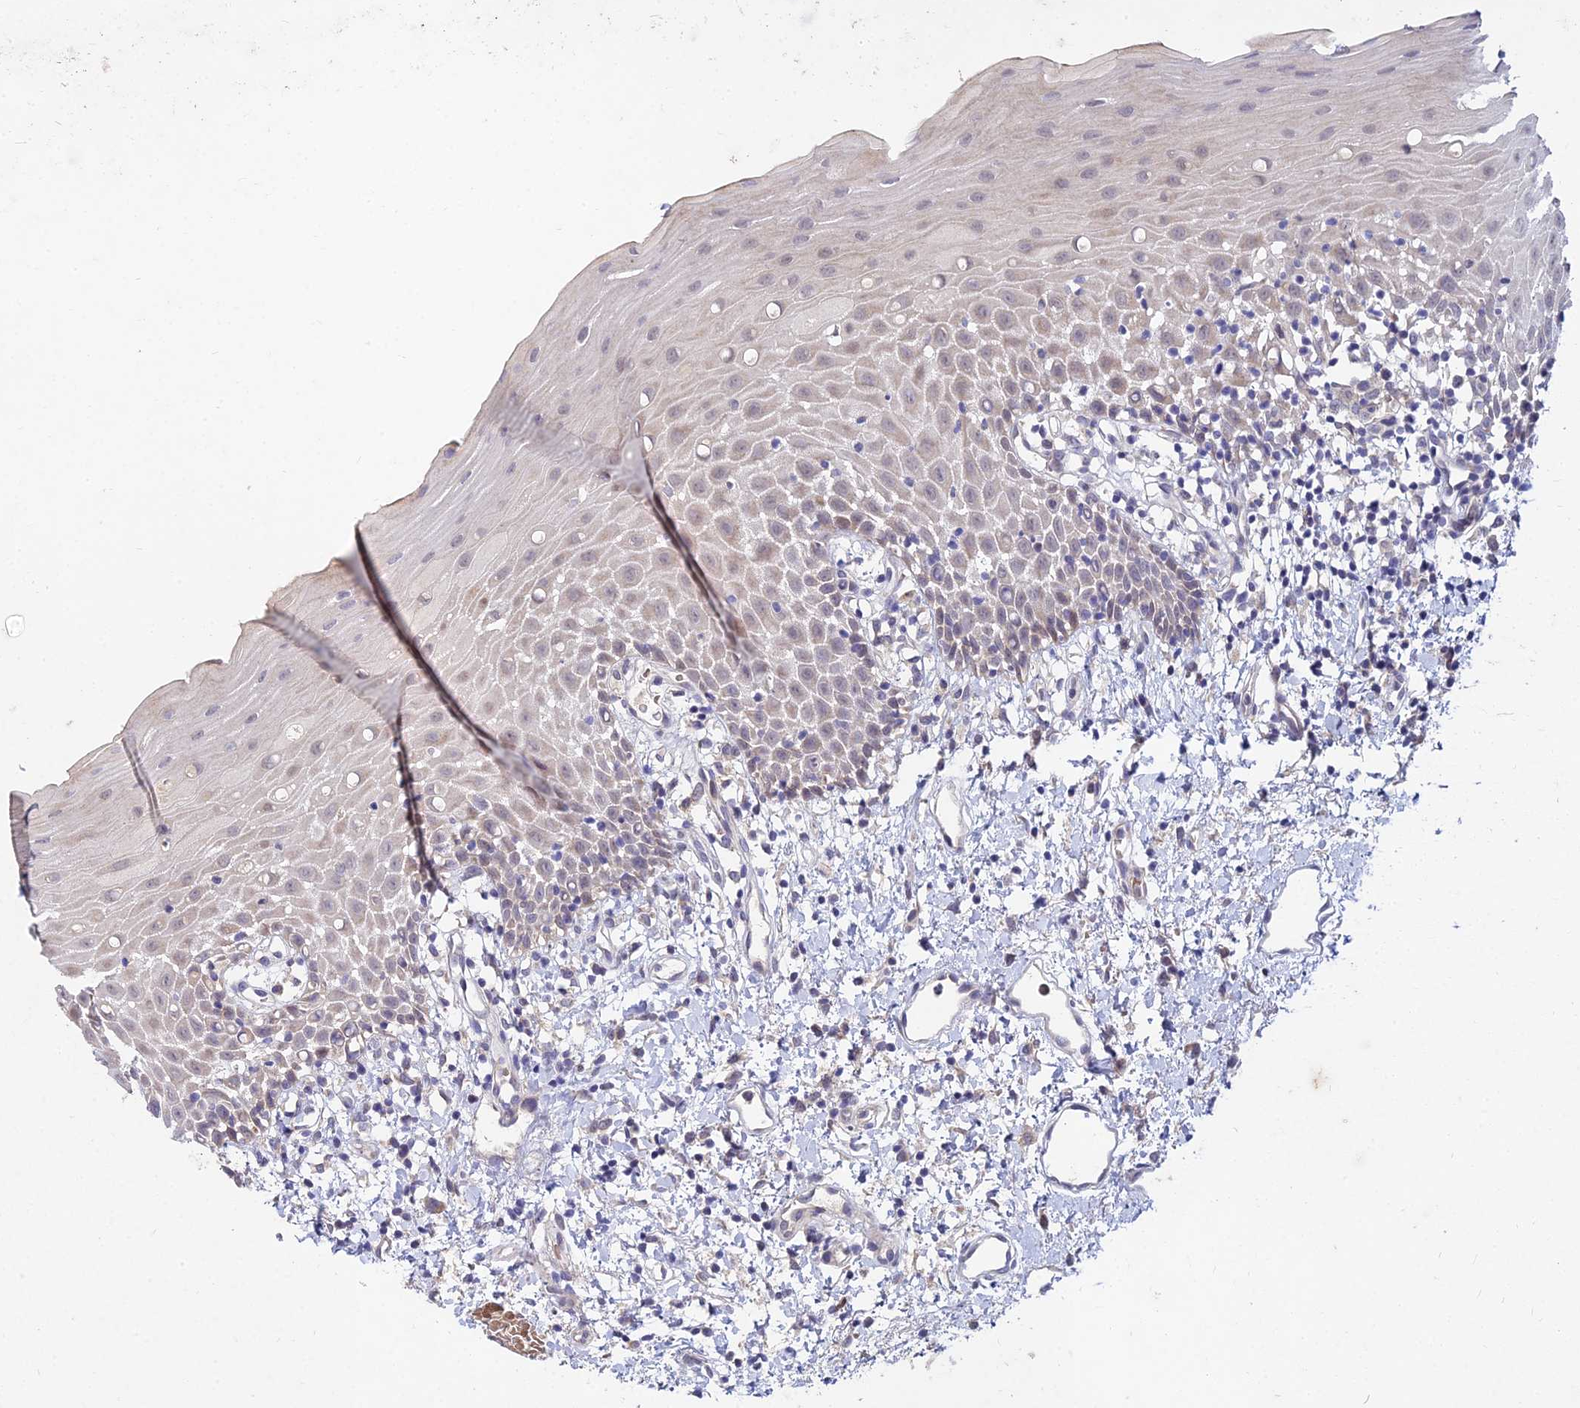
{"staining": {"intensity": "weak", "quantity": "25%-75%", "location": "cytoplasmic/membranous,nuclear"}, "tissue": "oral mucosa", "cell_type": "Squamous epithelial cells", "image_type": "normal", "snomed": [{"axis": "morphology", "description": "Normal tissue, NOS"}, {"axis": "topography", "description": "Oral tissue"}], "caption": "The histopathology image demonstrates immunohistochemical staining of normal oral mucosa. There is weak cytoplasmic/membranous,nuclear positivity is identified in about 25%-75% of squamous epithelial cells. The protein of interest is stained brown, and the nuclei are stained in blue (DAB (3,3'-diaminobenzidine) IHC with brightfield microscopy, high magnification).", "gene": "WDR43", "patient": {"sex": "female", "age": 70}}